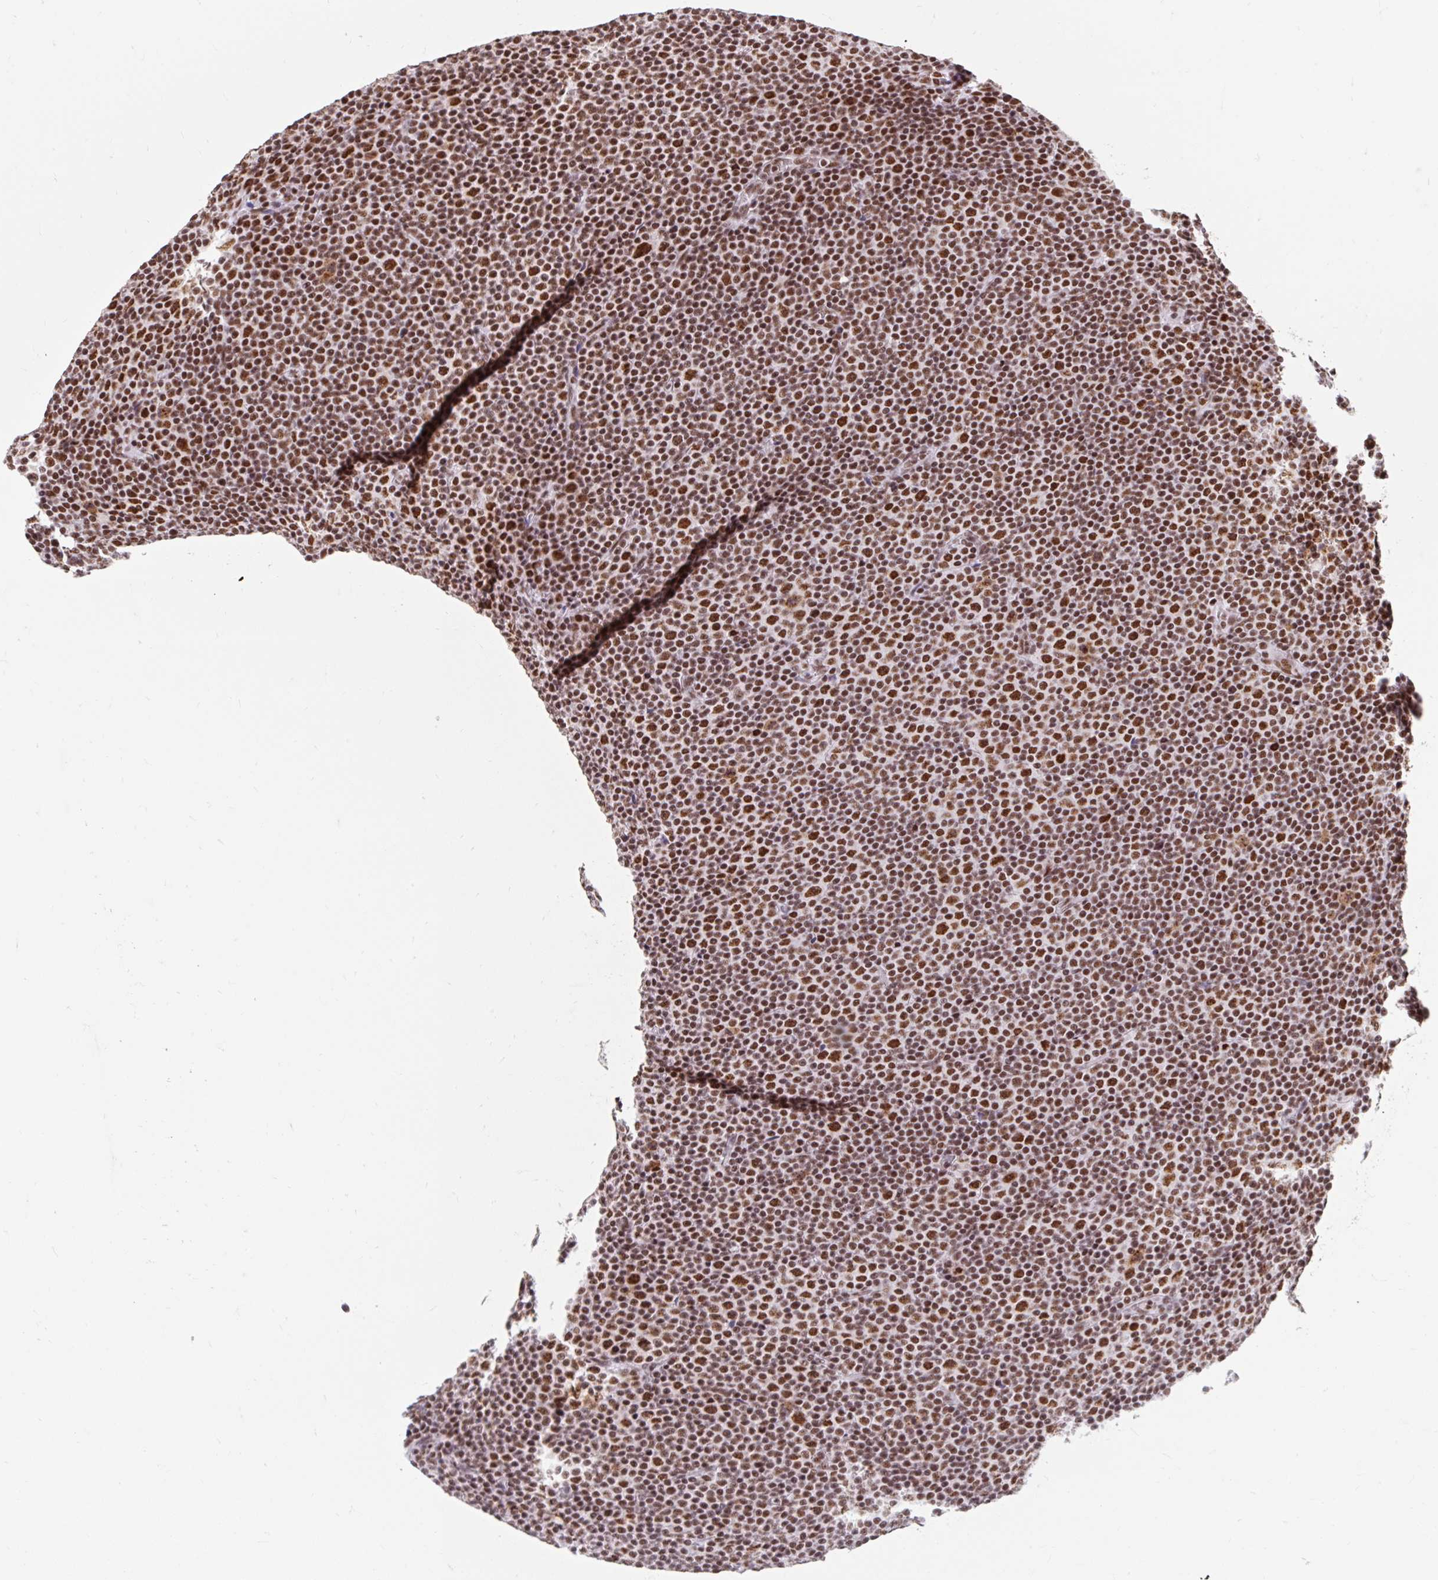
{"staining": {"intensity": "strong", "quantity": ">75%", "location": "nuclear"}, "tissue": "lymphoma", "cell_type": "Tumor cells", "image_type": "cancer", "snomed": [{"axis": "morphology", "description": "Malignant lymphoma, non-Hodgkin's type, Low grade"}, {"axis": "topography", "description": "Lymph node"}], "caption": "Protein staining of lymphoma tissue reveals strong nuclear staining in approximately >75% of tumor cells. (DAB (3,3'-diaminobenzidine) = brown stain, brightfield microscopy at high magnification).", "gene": "SRSF10", "patient": {"sex": "female", "age": 67}}